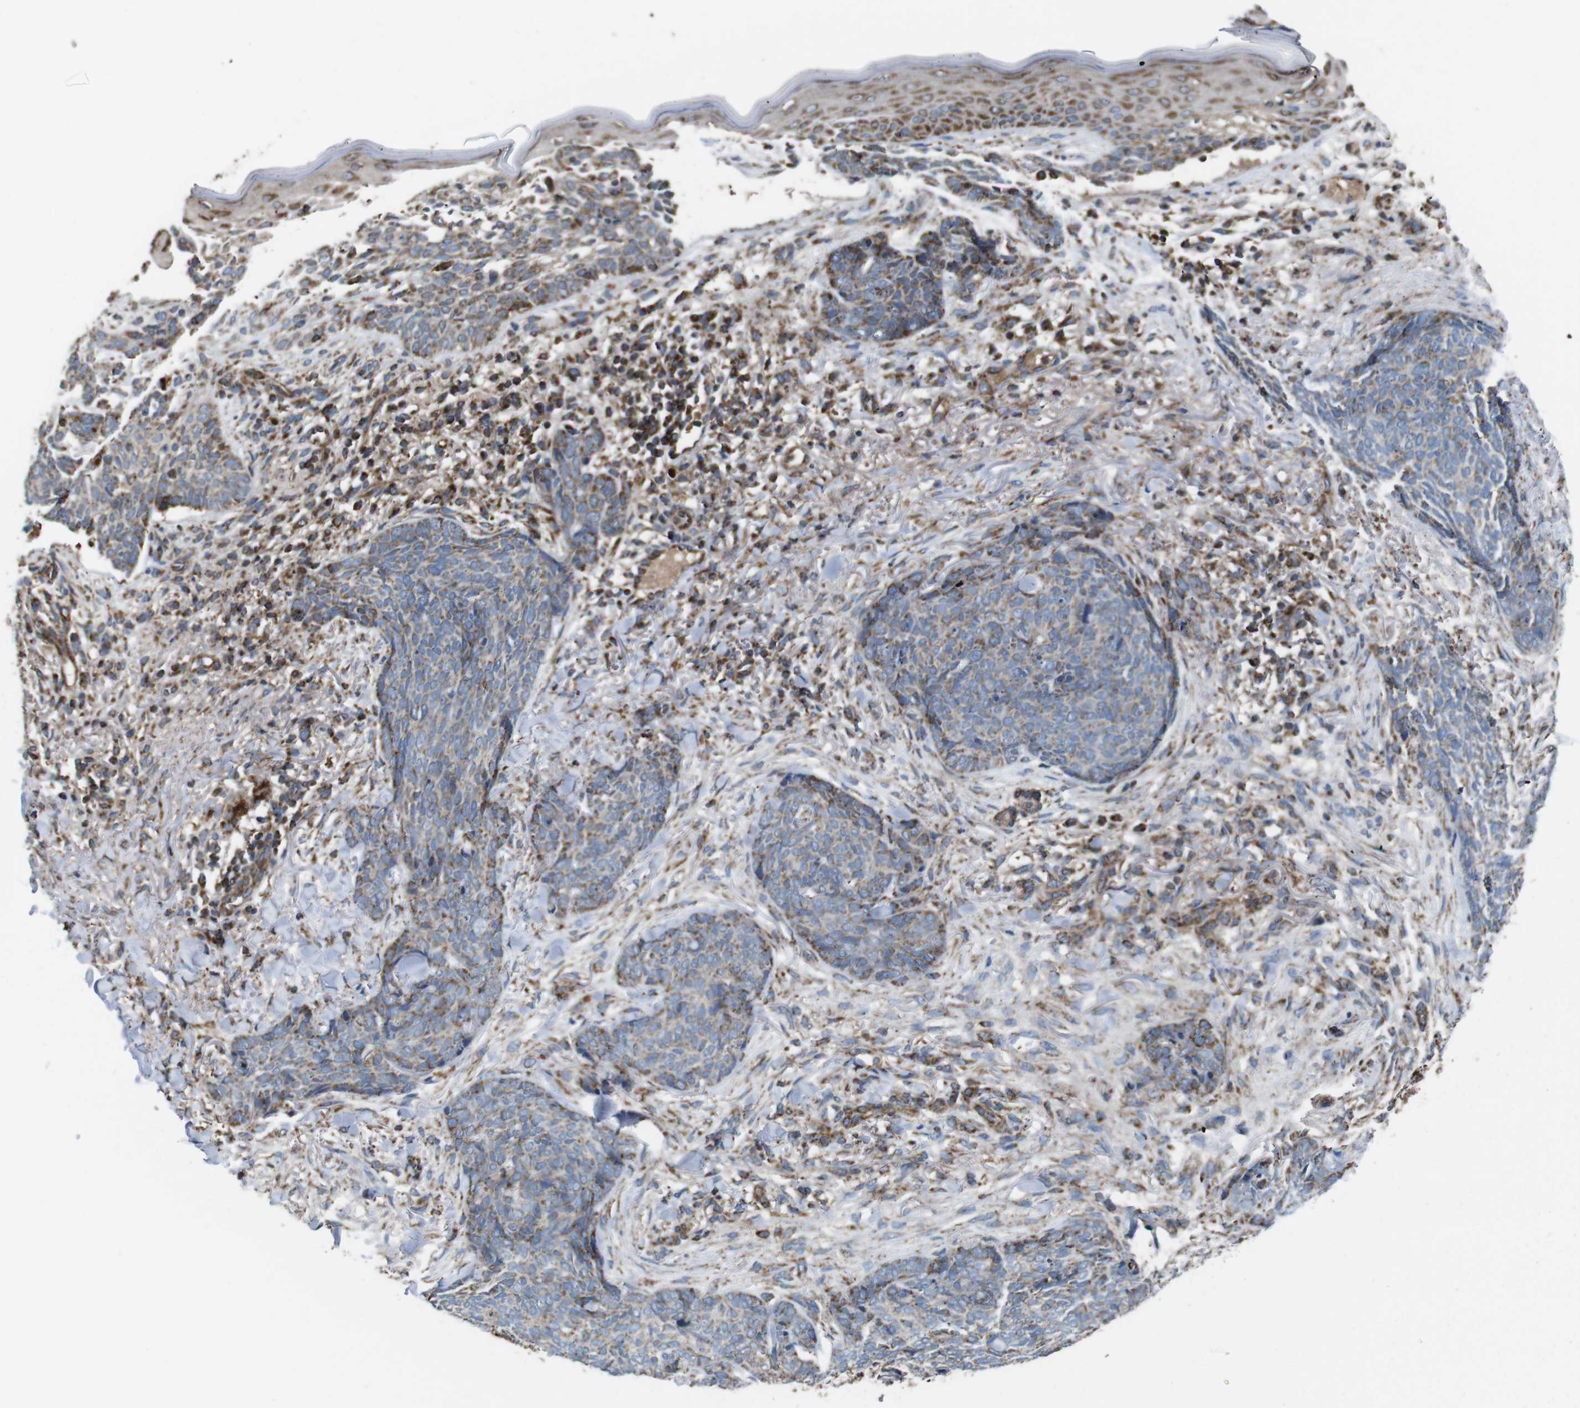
{"staining": {"intensity": "moderate", "quantity": "<25%", "location": "cytoplasmic/membranous"}, "tissue": "skin cancer", "cell_type": "Tumor cells", "image_type": "cancer", "snomed": [{"axis": "morphology", "description": "Basal cell carcinoma"}, {"axis": "topography", "description": "Skin"}], "caption": "Immunohistochemical staining of human basal cell carcinoma (skin) shows low levels of moderate cytoplasmic/membranous protein expression in approximately <25% of tumor cells.", "gene": "HK1", "patient": {"sex": "female", "age": 70}}